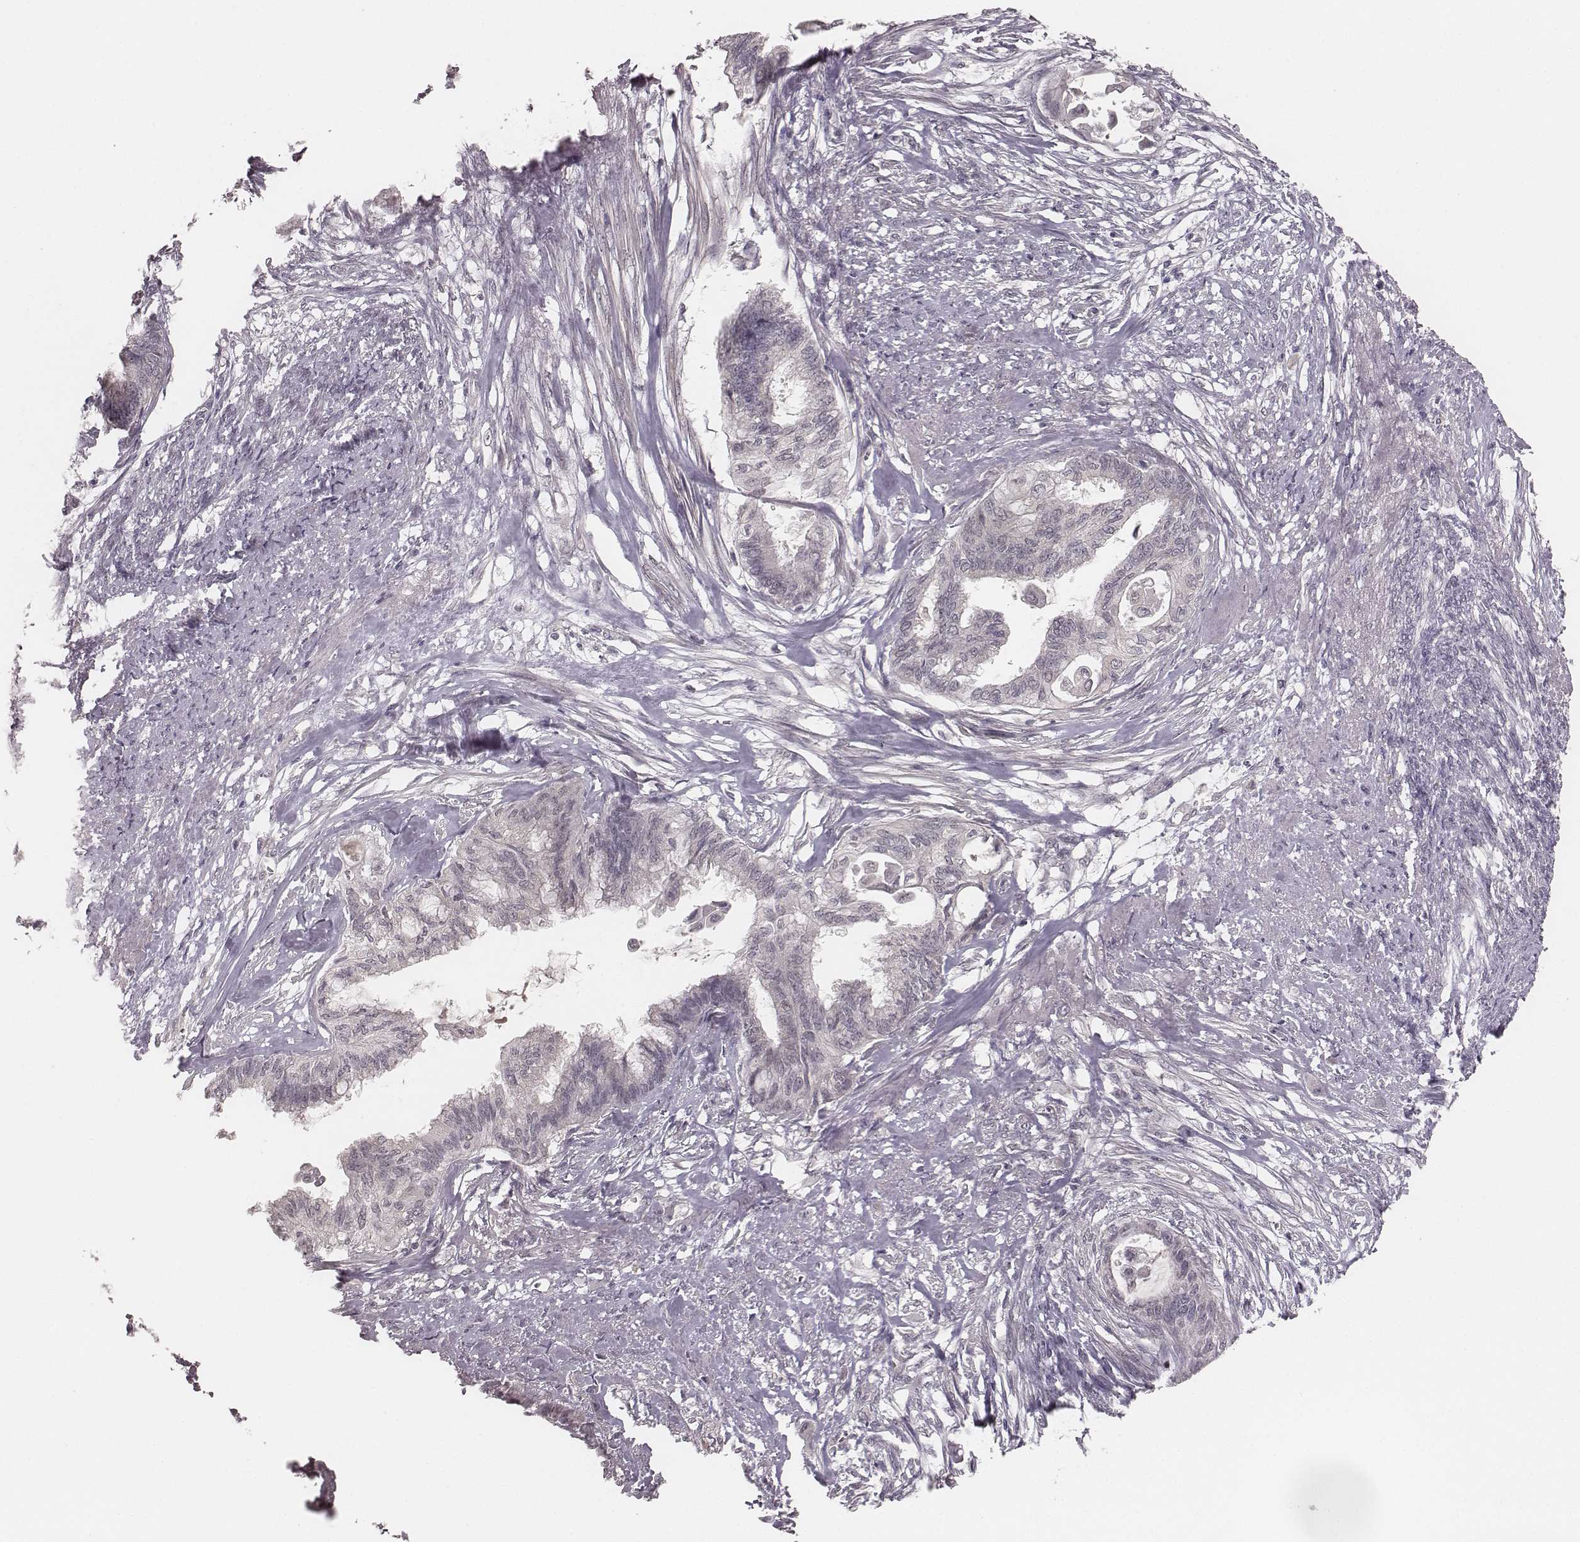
{"staining": {"intensity": "negative", "quantity": "none", "location": "none"}, "tissue": "endometrial cancer", "cell_type": "Tumor cells", "image_type": "cancer", "snomed": [{"axis": "morphology", "description": "Adenocarcinoma, NOS"}, {"axis": "topography", "description": "Endometrium"}], "caption": "DAB (3,3'-diaminobenzidine) immunohistochemical staining of human adenocarcinoma (endometrial) exhibits no significant positivity in tumor cells.", "gene": "LY6K", "patient": {"sex": "female", "age": 86}}